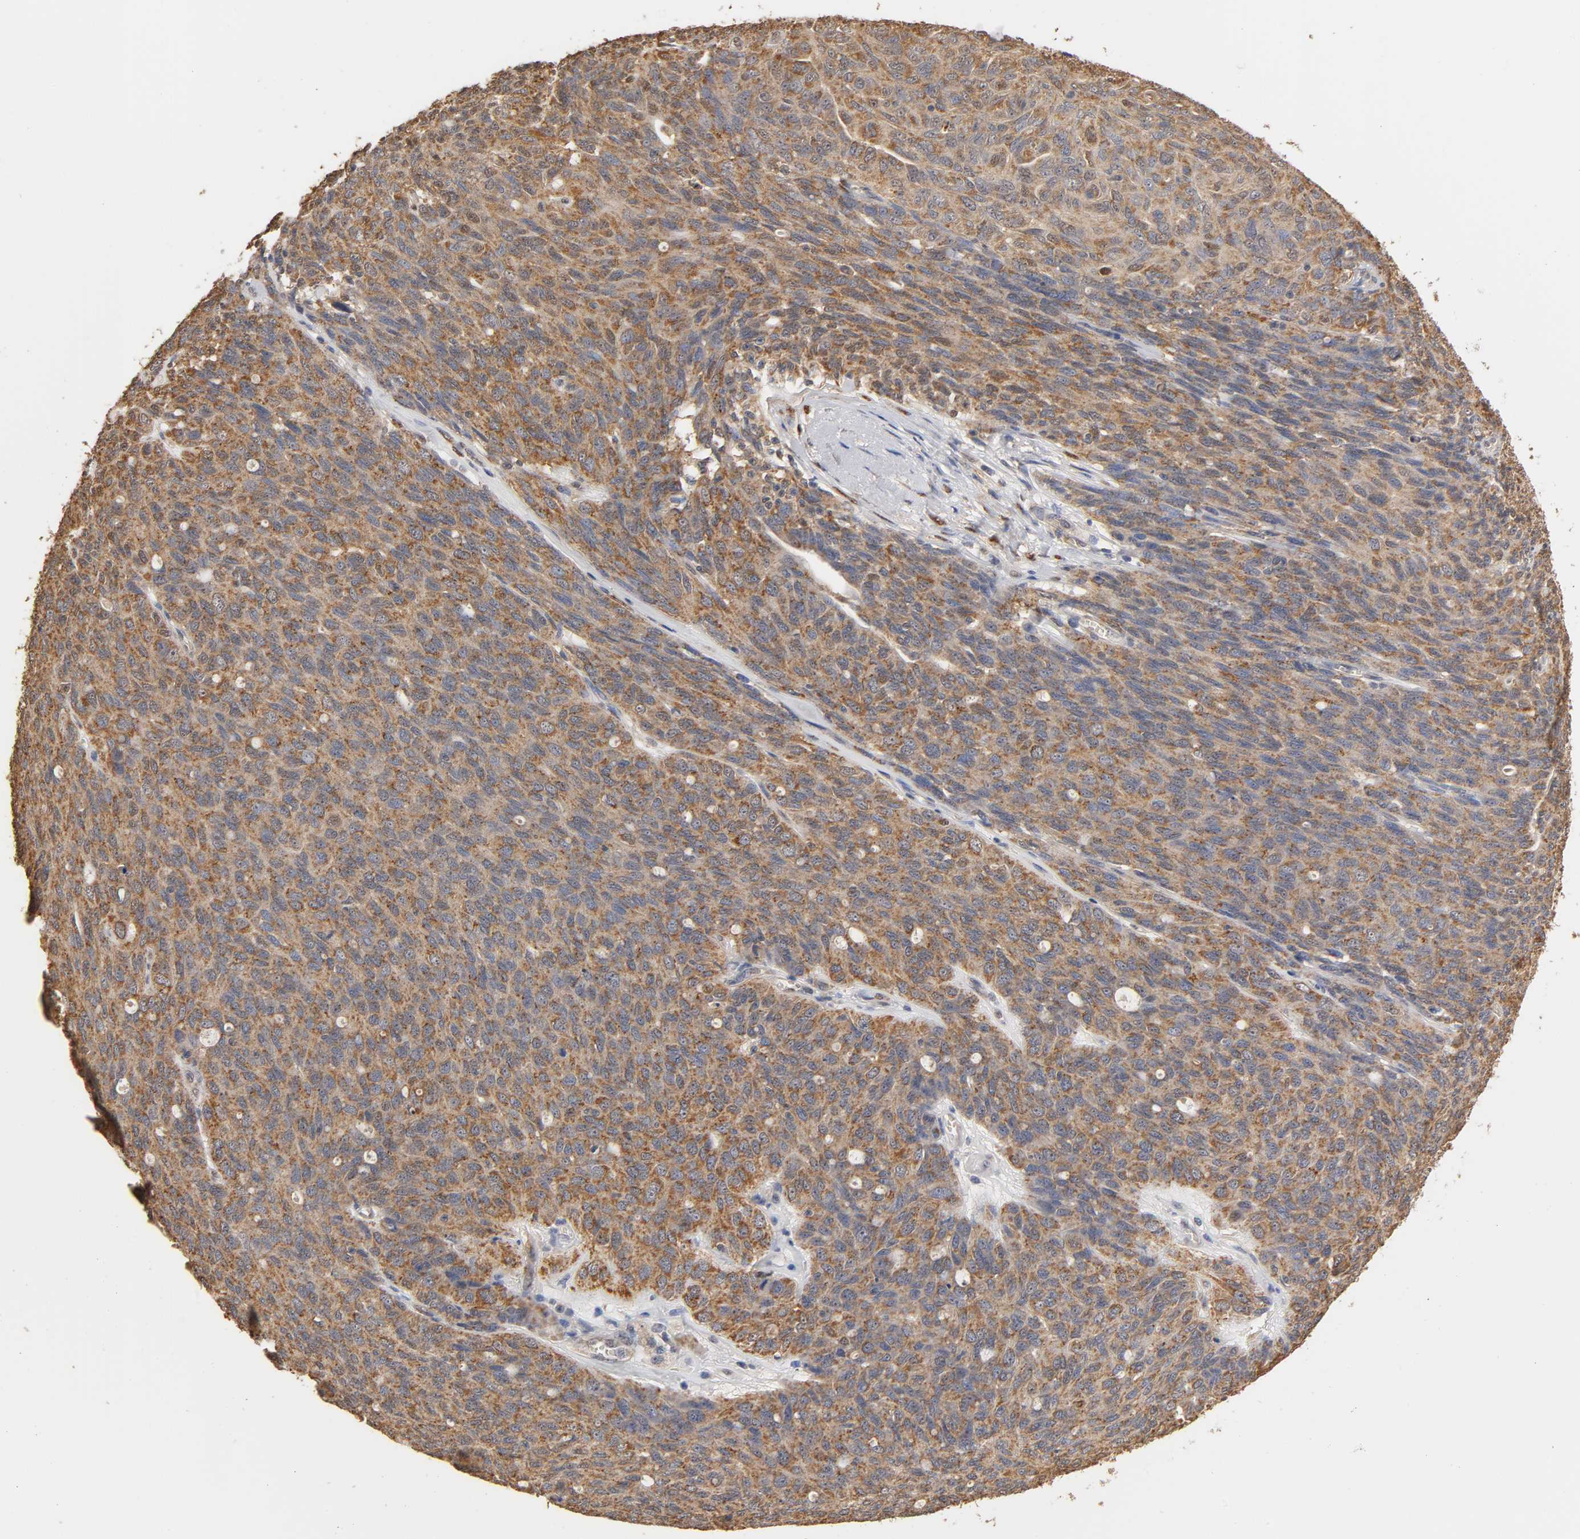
{"staining": {"intensity": "moderate", "quantity": ">75%", "location": "cytoplasmic/membranous"}, "tissue": "ovarian cancer", "cell_type": "Tumor cells", "image_type": "cancer", "snomed": [{"axis": "morphology", "description": "Carcinoma, endometroid"}, {"axis": "topography", "description": "Ovary"}], "caption": "DAB immunohistochemical staining of human ovarian cancer demonstrates moderate cytoplasmic/membranous protein staining in about >75% of tumor cells.", "gene": "PKN1", "patient": {"sex": "female", "age": 60}}